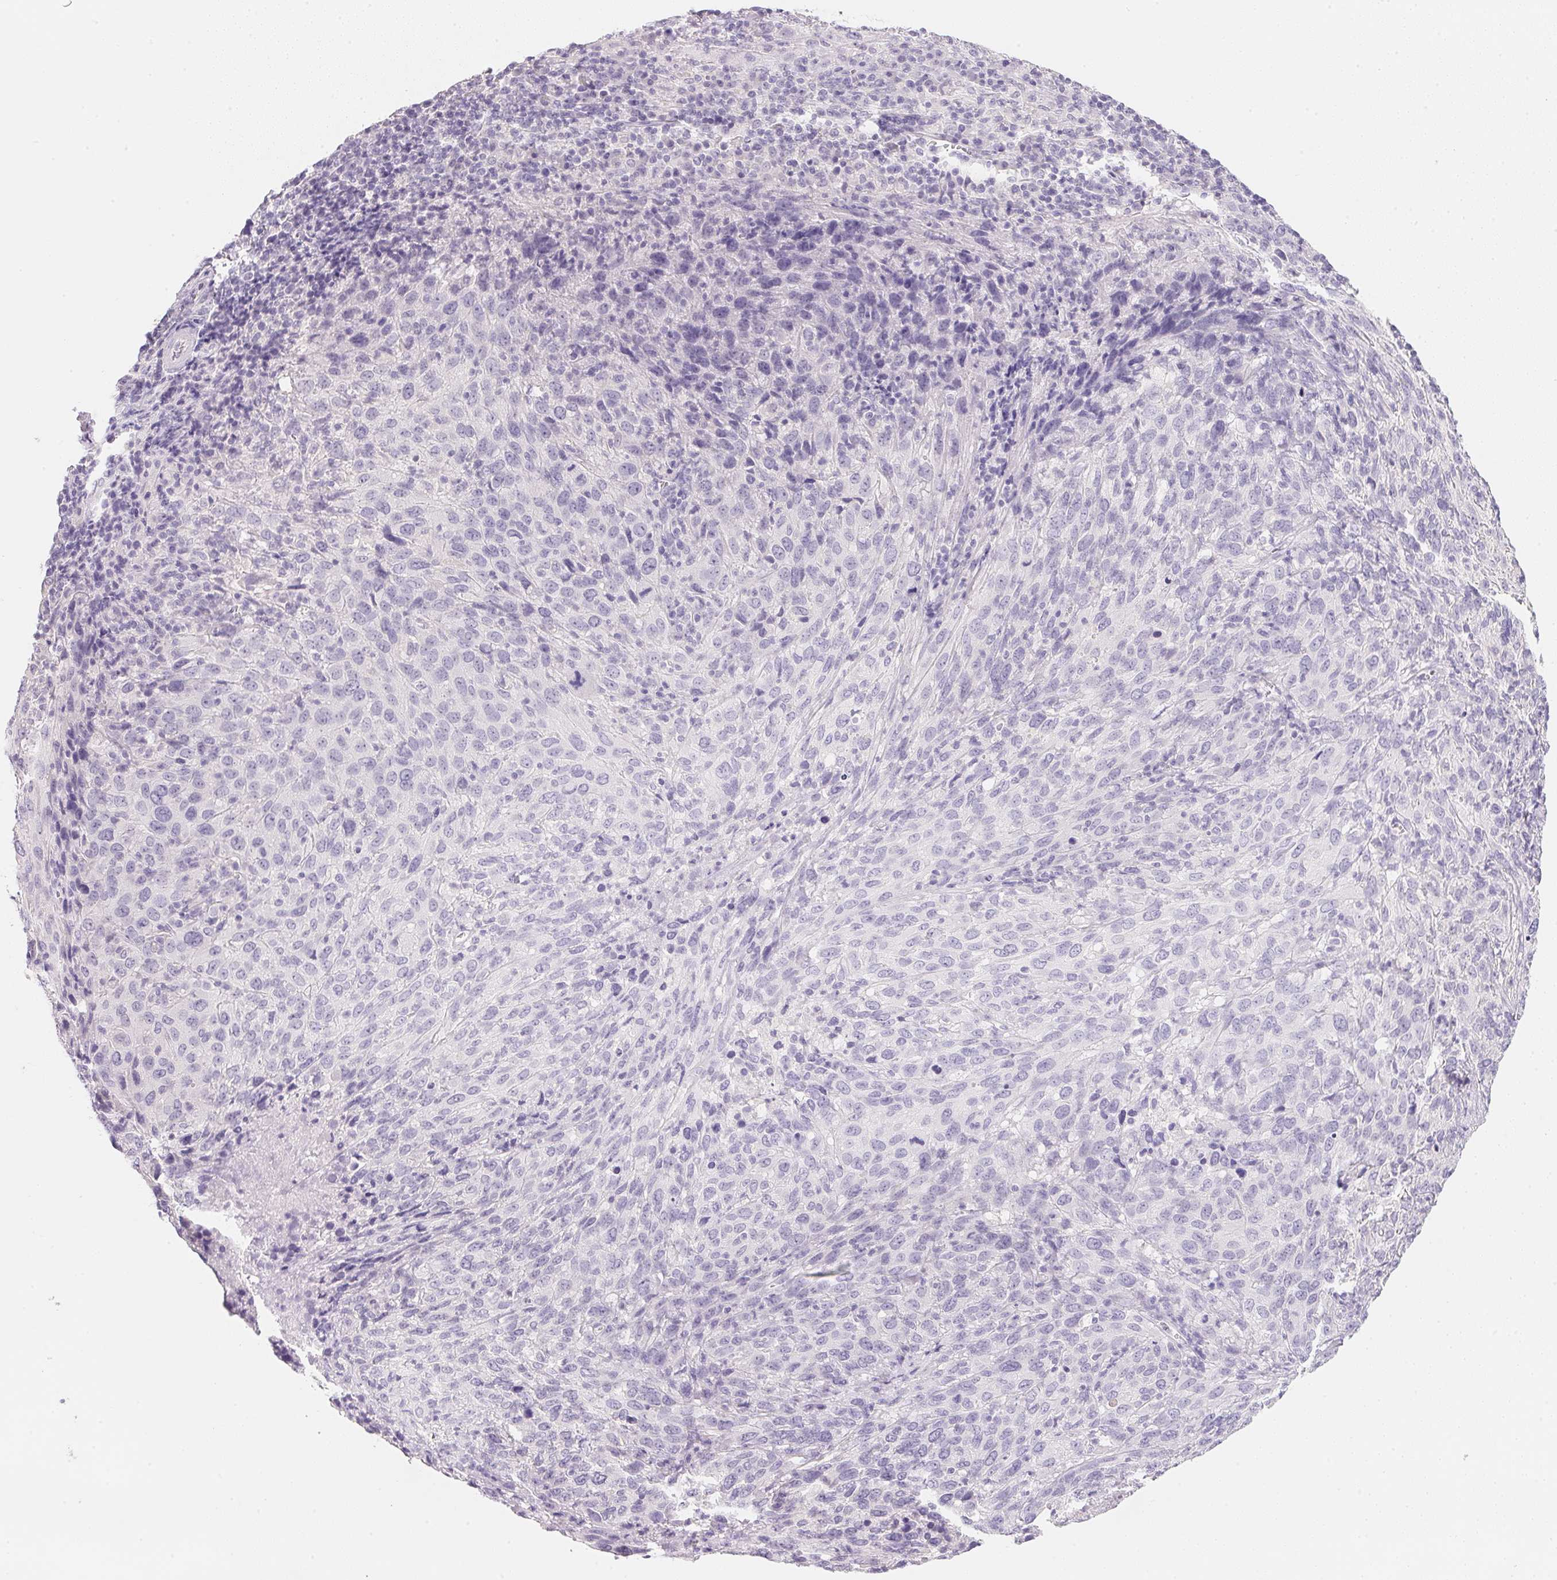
{"staining": {"intensity": "negative", "quantity": "none", "location": "none"}, "tissue": "cervical cancer", "cell_type": "Tumor cells", "image_type": "cancer", "snomed": [{"axis": "morphology", "description": "Squamous cell carcinoma, NOS"}, {"axis": "topography", "description": "Cervix"}], "caption": "A micrograph of human cervical cancer is negative for staining in tumor cells.", "gene": "ACP3", "patient": {"sex": "female", "age": 51}}